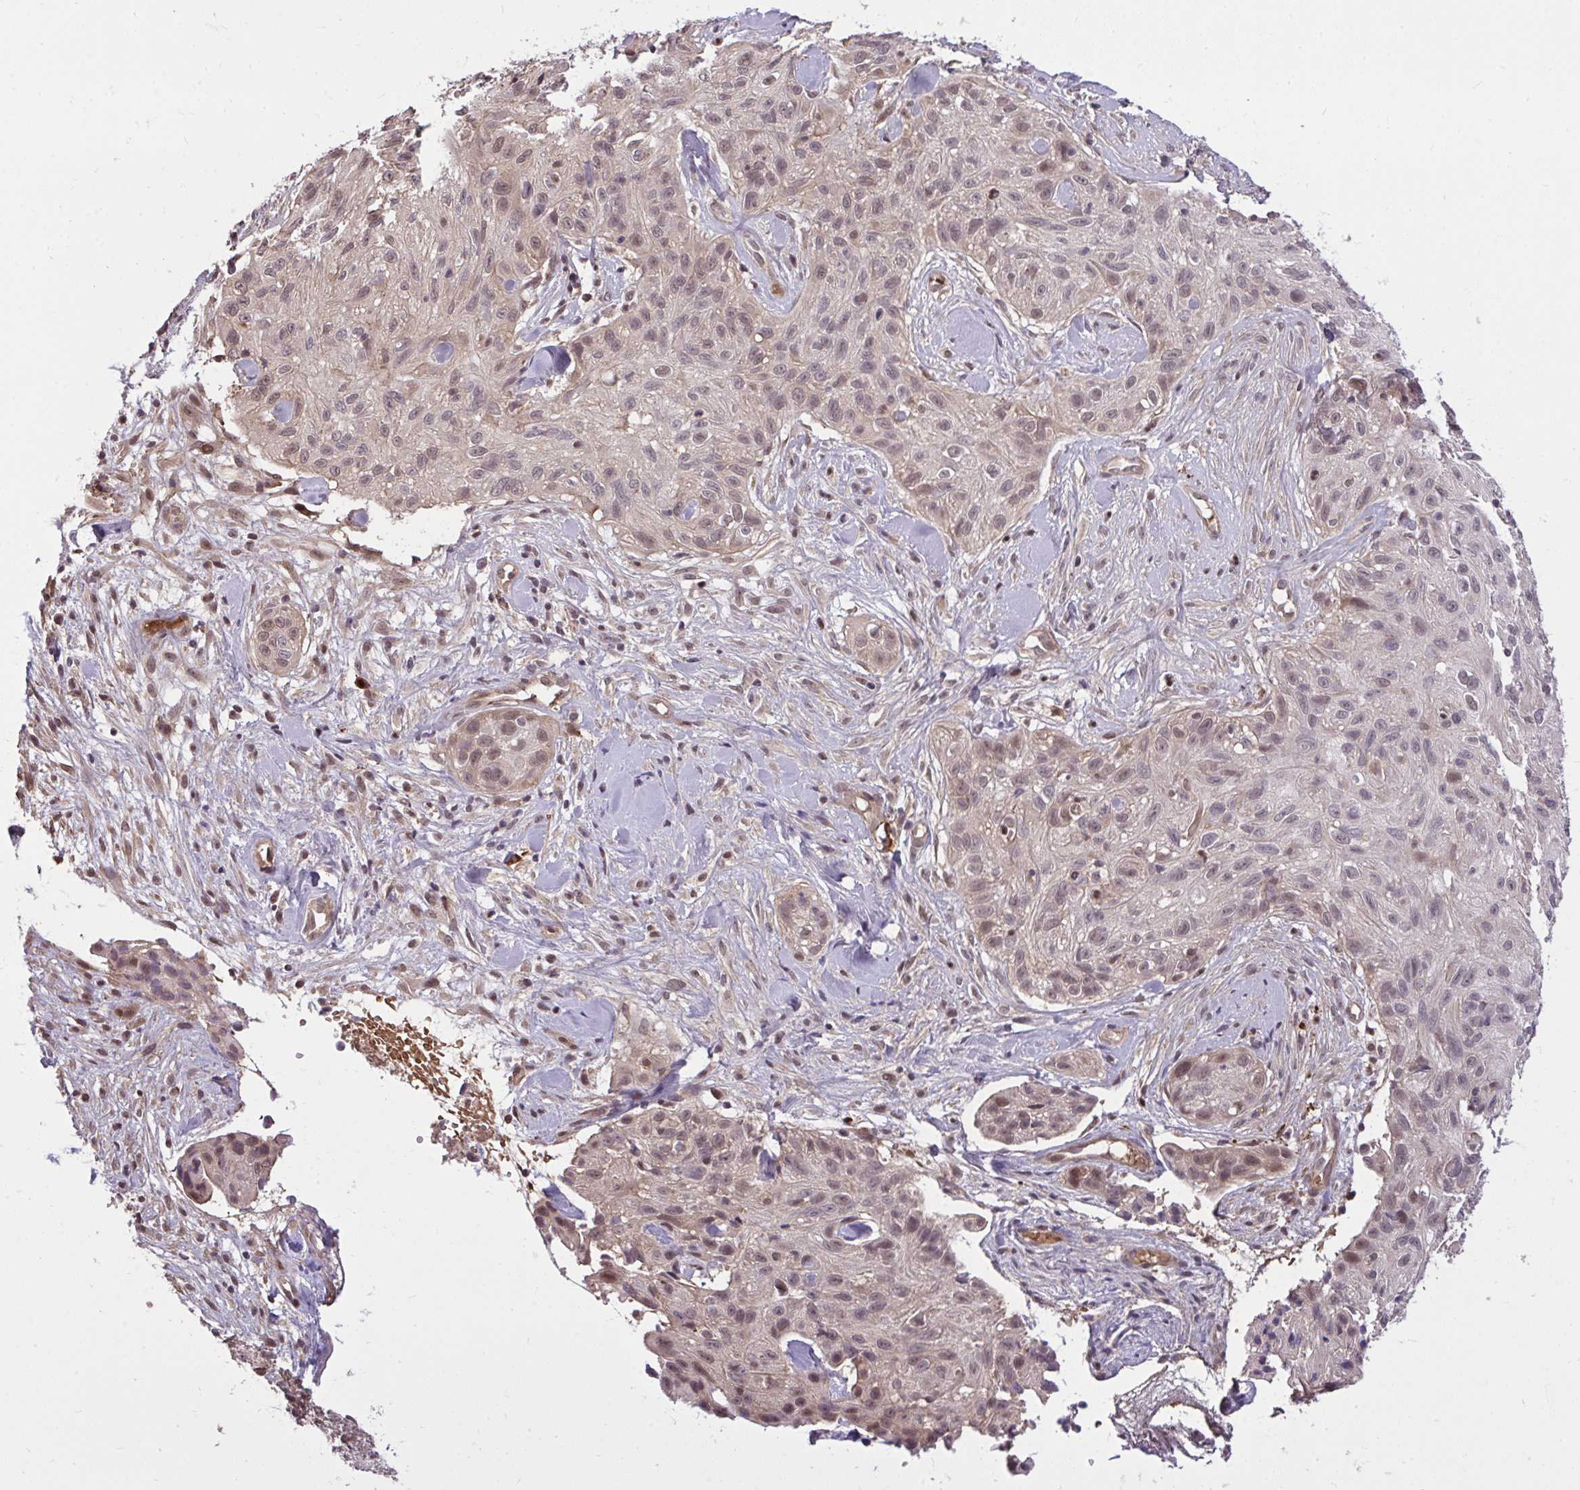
{"staining": {"intensity": "moderate", "quantity": ">75%", "location": "nuclear"}, "tissue": "skin cancer", "cell_type": "Tumor cells", "image_type": "cancer", "snomed": [{"axis": "morphology", "description": "Squamous cell carcinoma, NOS"}, {"axis": "topography", "description": "Skin"}], "caption": "About >75% of tumor cells in skin cancer exhibit moderate nuclear protein positivity as visualized by brown immunohistochemical staining.", "gene": "ZSCAN9", "patient": {"sex": "male", "age": 82}}